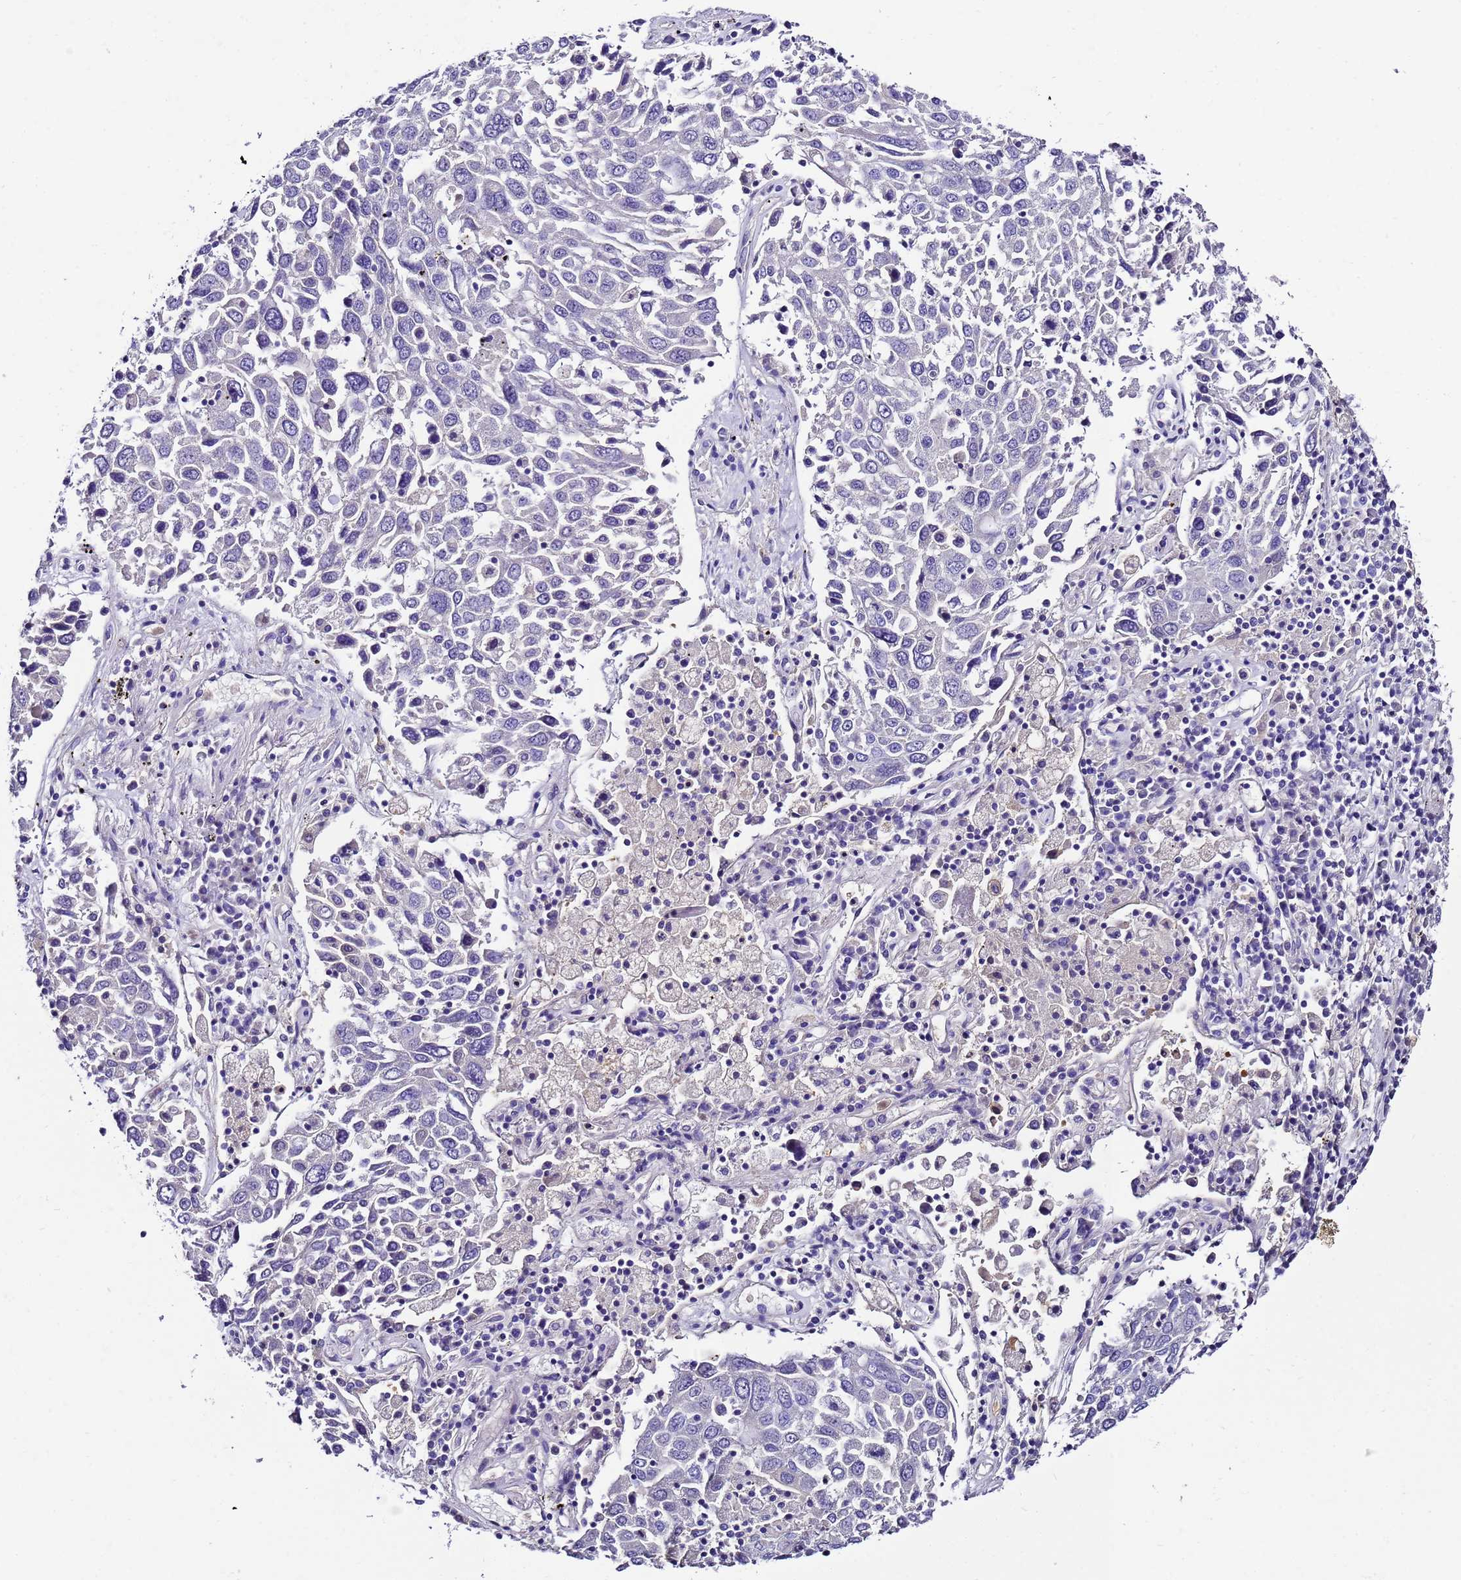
{"staining": {"intensity": "negative", "quantity": "none", "location": "none"}, "tissue": "lung cancer", "cell_type": "Tumor cells", "image_type": "cancer", "snomed": [{"axis": "morphology", "description": "Squamous cell carcinoma, NOS"}, {"axis": "topography", "description": "Lung"}], "caption": "Lung squamous cell carcinoma was stained to show a protein in brown. There is no significant positivity in tumor cells. Nuclei are stained in blue.", "gene": "UGT2A1", "patient": {"sex": "male", "age": 65}}